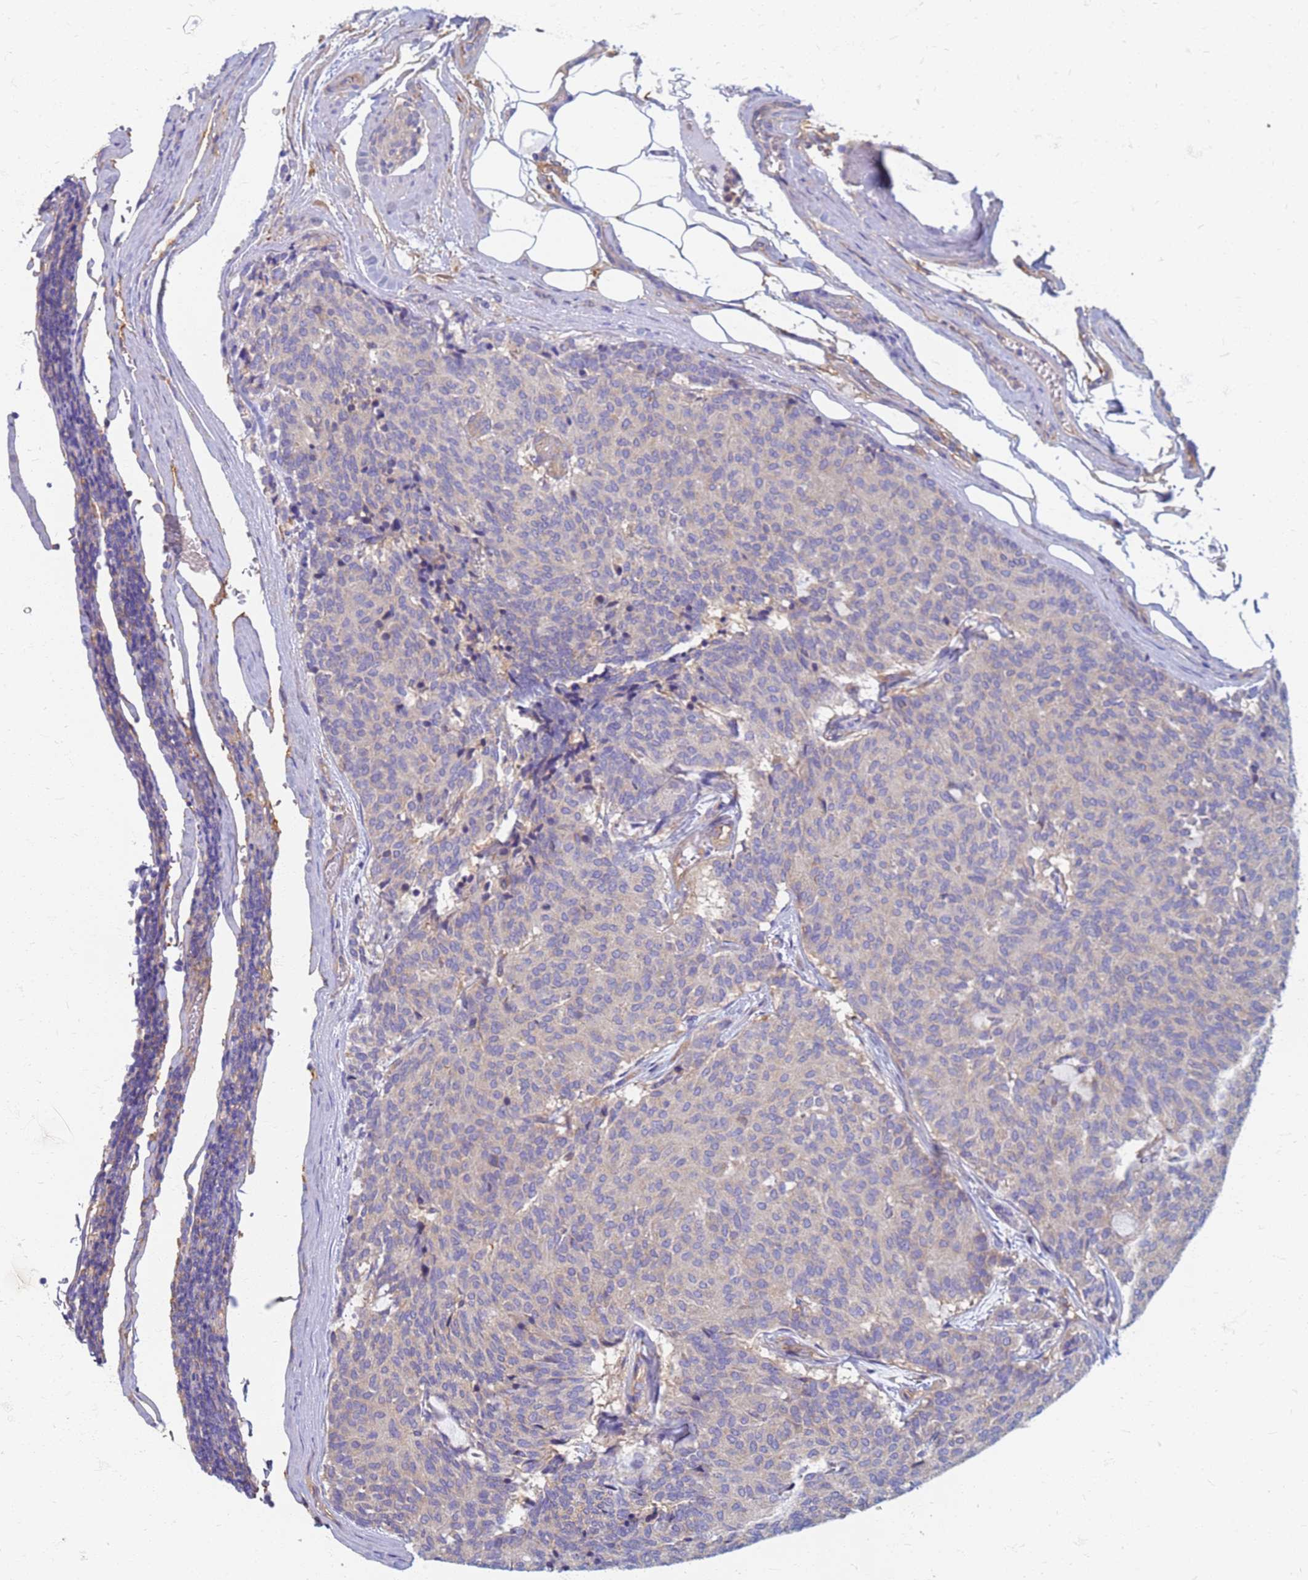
{"staining": {"intensity": "negative", "quantity": "none", "location": "none"}, "tissue": "carcinoid", "cell_type": "Tumor cells", "image_type": "cancer", "snomed": [{"axis": "morphology", "description": "Carcinoid, malignant, NOS"}, {"axis": "topography", "description": "Pancreas"}], "caption": "A histopathology image of malignant carcinoid stained for a protein displays no brown staining in tumor cells.", "gene": "EEA1", "patient": {"sex": "female", "age": 54}}